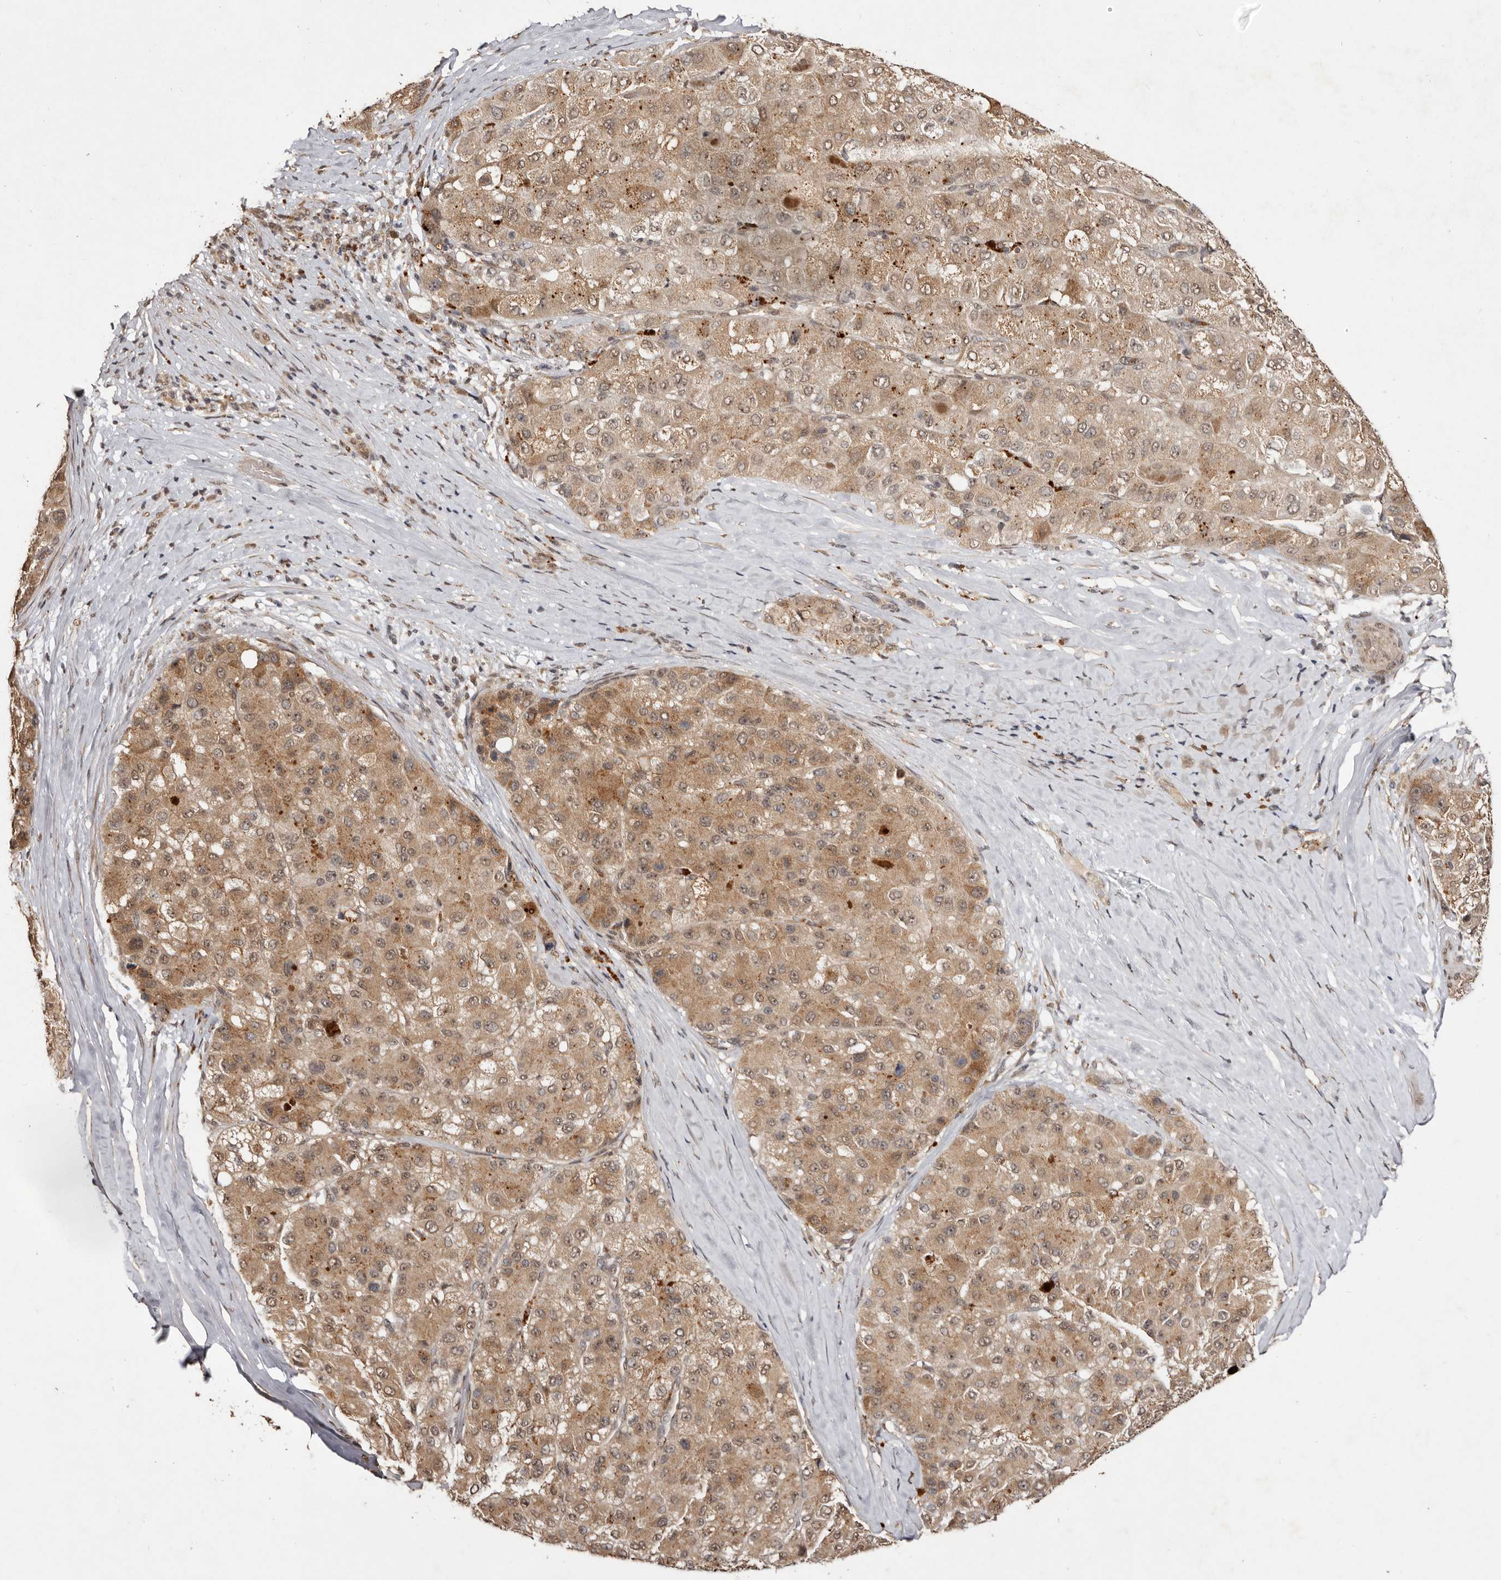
{"staining": {"intensity": "moderate", "quantity": ">75%", "location": "cytoplasmic/membranous,nuclear"}, "tissue": "liver cancer", "cell_type": "Tumor cells", "image_type": "cancer", "snomed": [{"axis": "morphology", "description": "Carcinoma, Hepatocellular, NOS"}, {"axis": "topography", "description": "Liver"}], "caption": "This is a histology image of IHC staining of liver cancer (hepatocellular carcinoma), which shows moderate positivity in the cytoplasmic/membranous and nuclear of tumor cells.", "gene": "NOTCH1", "patient": {"sex": "male", "age": 80}}